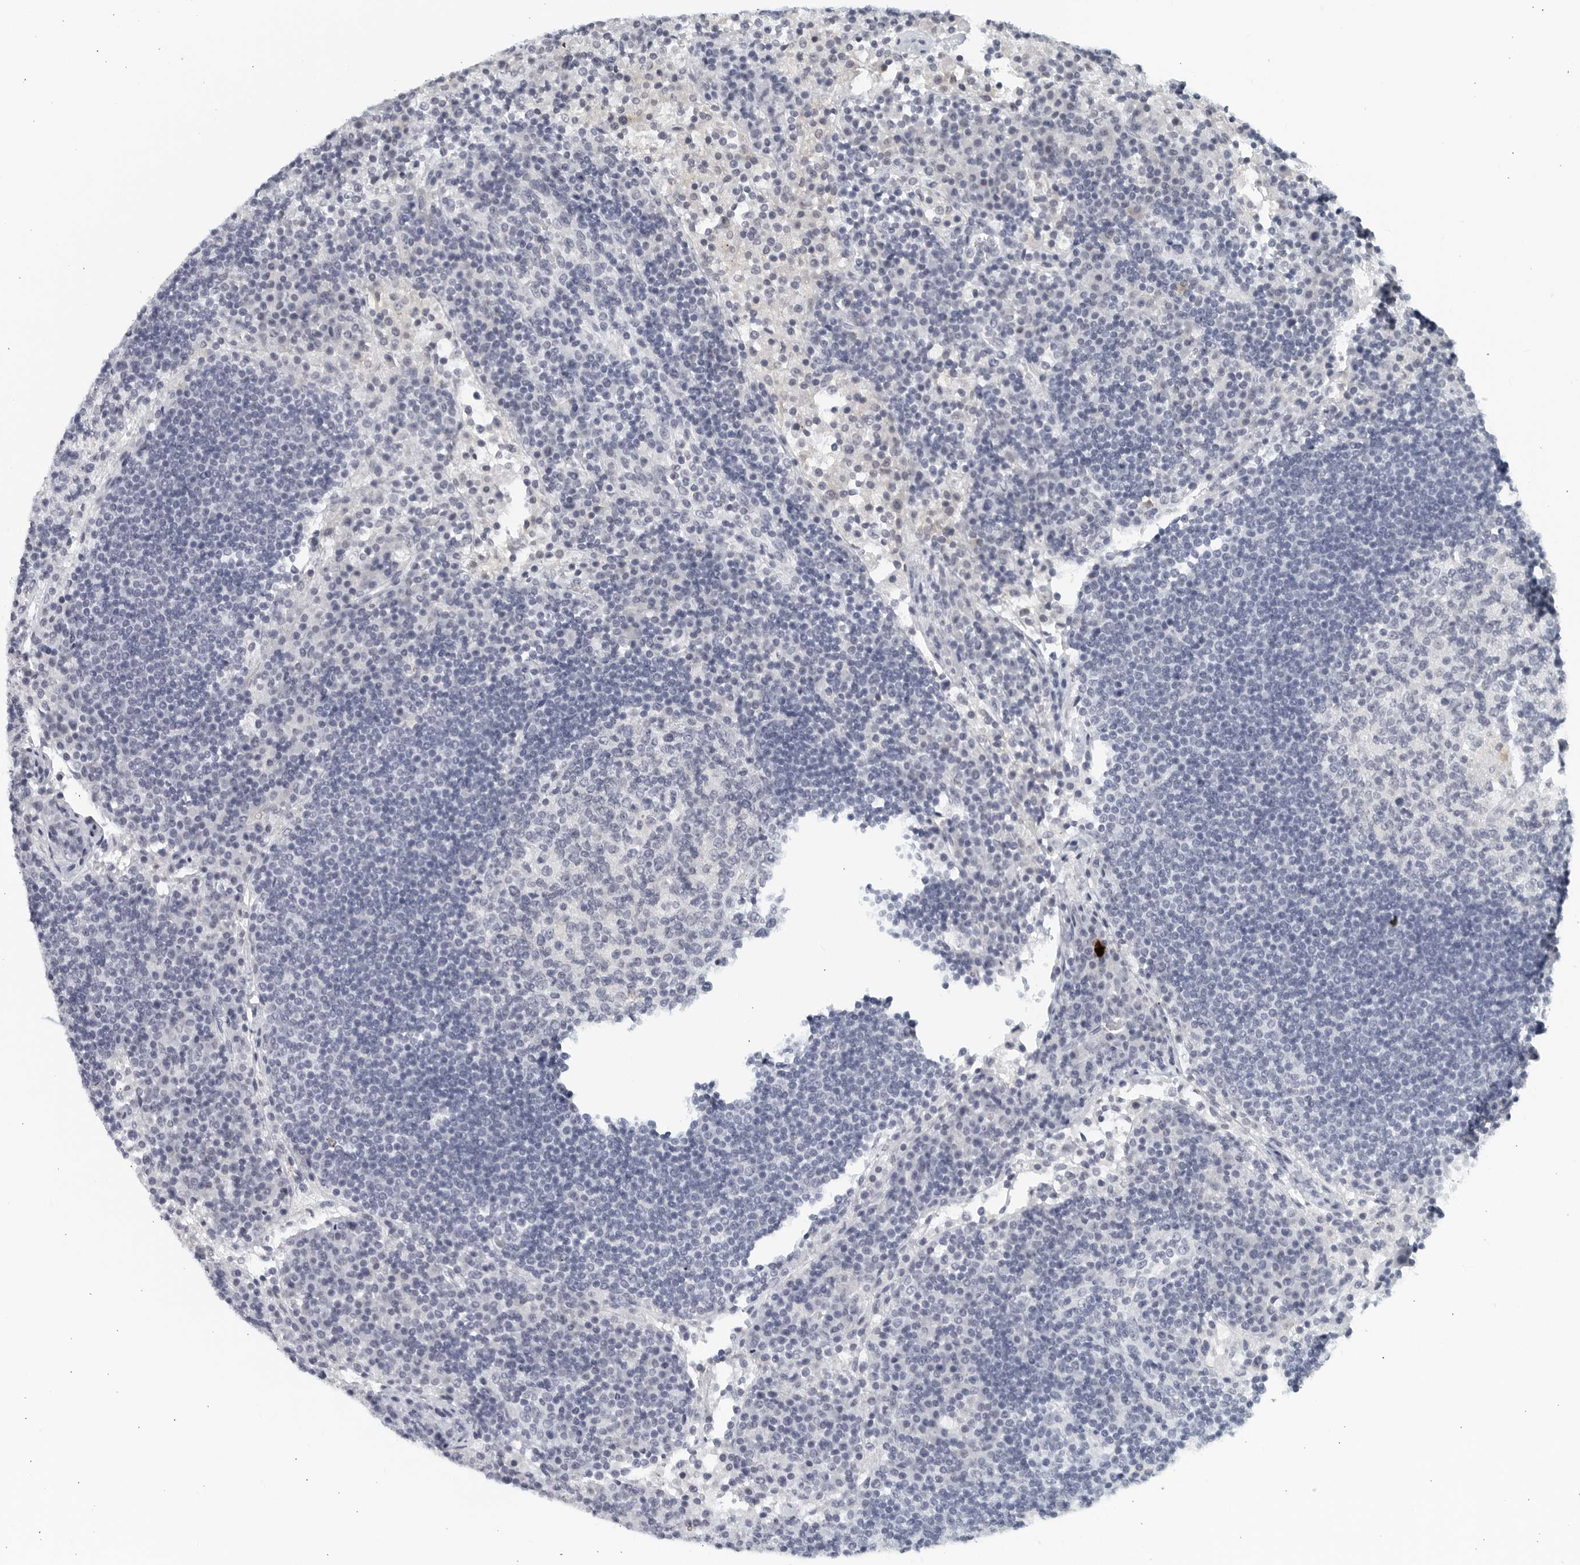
{"staining": {"intensity": "negative", "quantity": "none", "location": "none"}, "tissue": "lymph node", "cell_type": "Germinal center cells", "image_type": "normal", "snomed": [{"axis": "morphology", "description": "Normal tissue, NOS"}, {"axis": "topography", "description": "Lymph node"}], "caption": "Germinal center cells are negative for brown protein staining in normal lymph node. (Stains: DAB immunohistochemistry with hematoxylin counter stain, Microscopy: brightfield microscopy at high magnification).", "gene": "MATN1", "patient": {"sex": "female", "age": 53}}